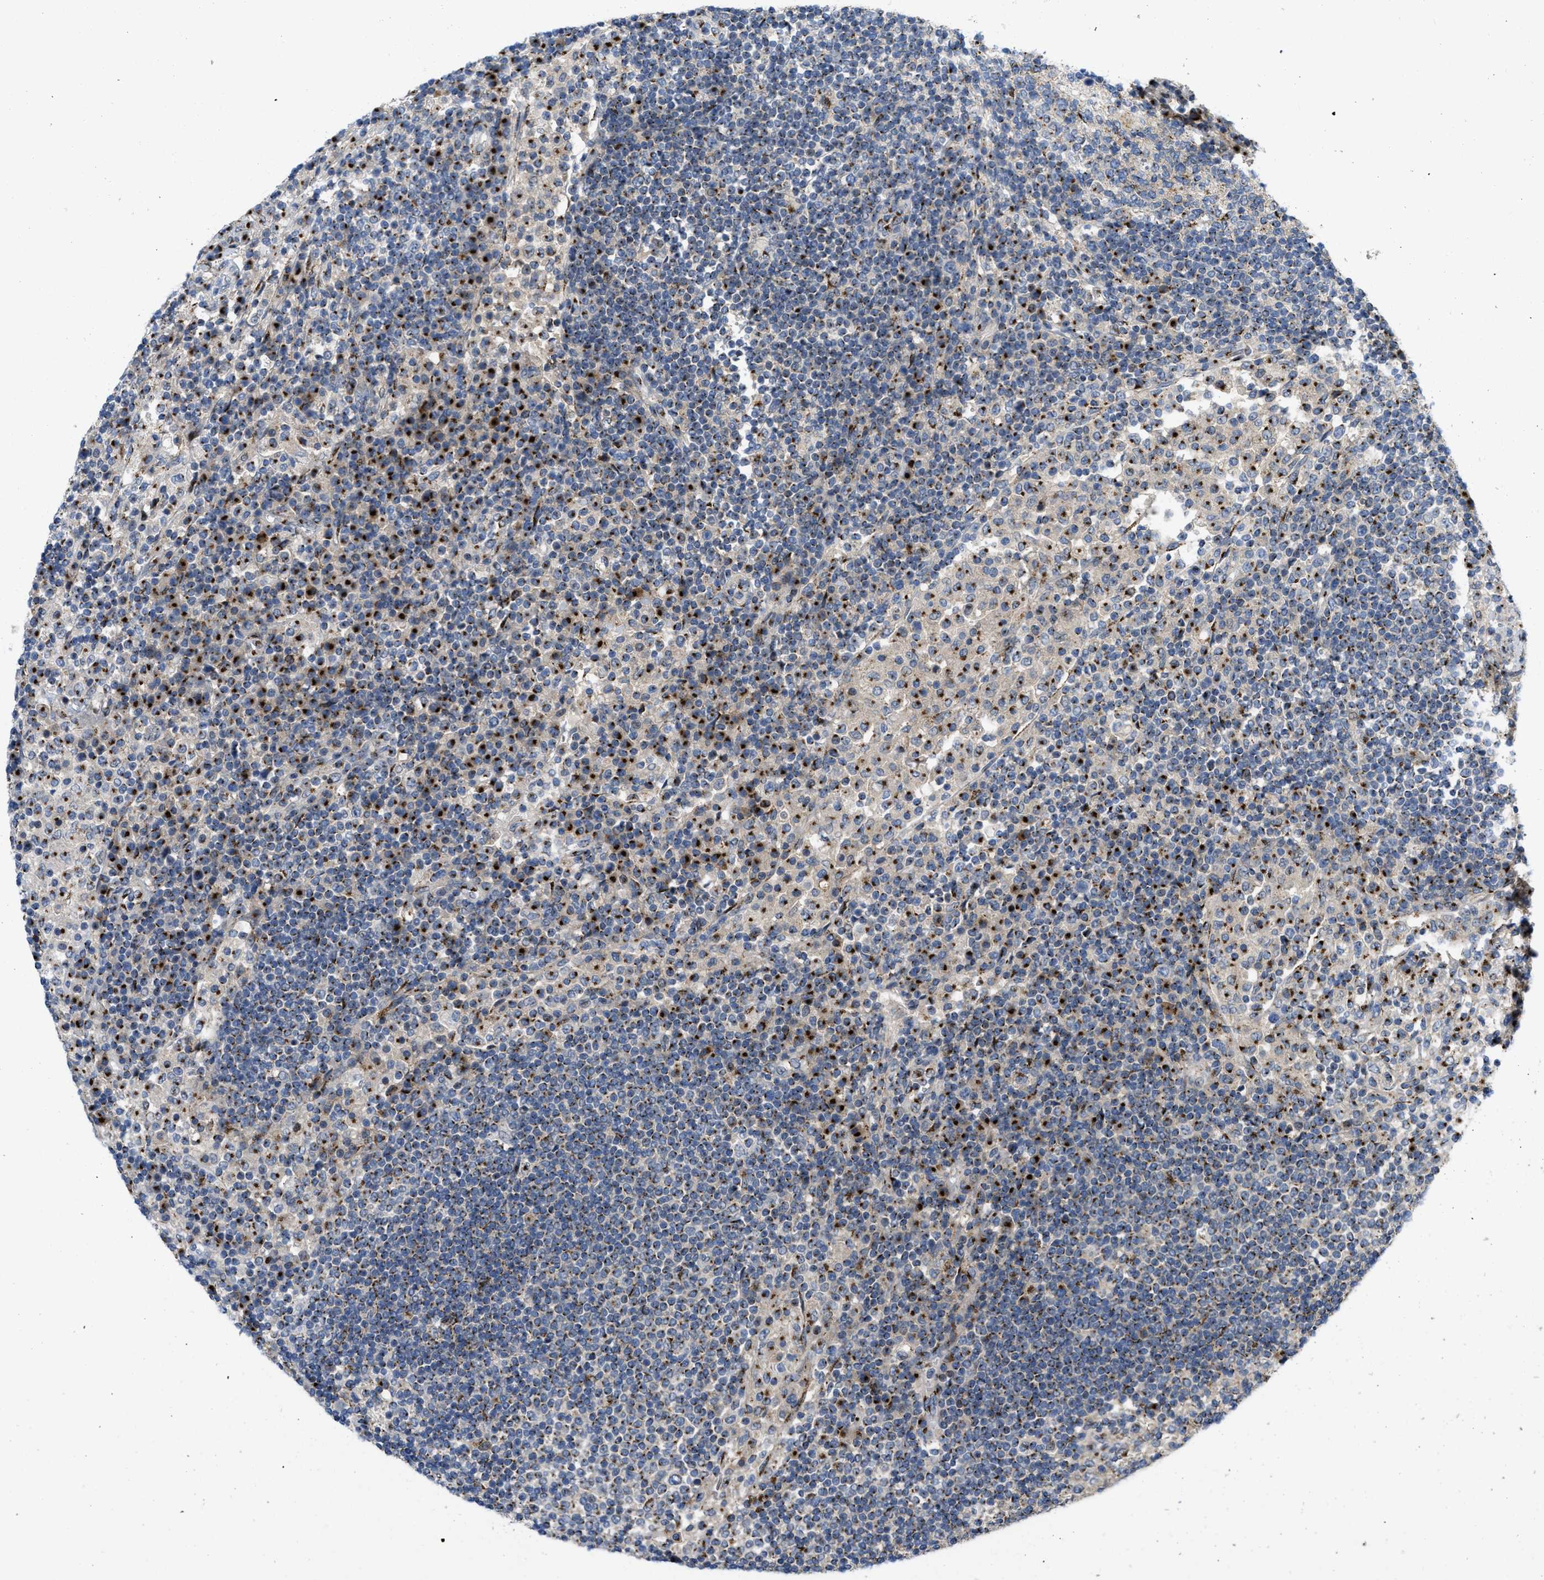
{"staining": {"intensity": "strong", "quantity": "25%-75%", "location": "cytoplasmic/membranous"}, "tissue": "lymph node", "cell_type": "Germinal center cells", "image_type": "normal", "snomed": [{"axis": "morphology", "description": "Normal tissue, NOS"}, {"axis": "topography", "description": "Lymph node"}], "caption": "A high-resolution photomicrograph shows immunohistochemistry (IHC) staining of benign lymph node, which reveals strong cytoplasmic/membranous positivity in approximately 25%-75% of germinal center cells.", "gene": "ZNF70", "patient": {"sex": "female", "age": 53}}